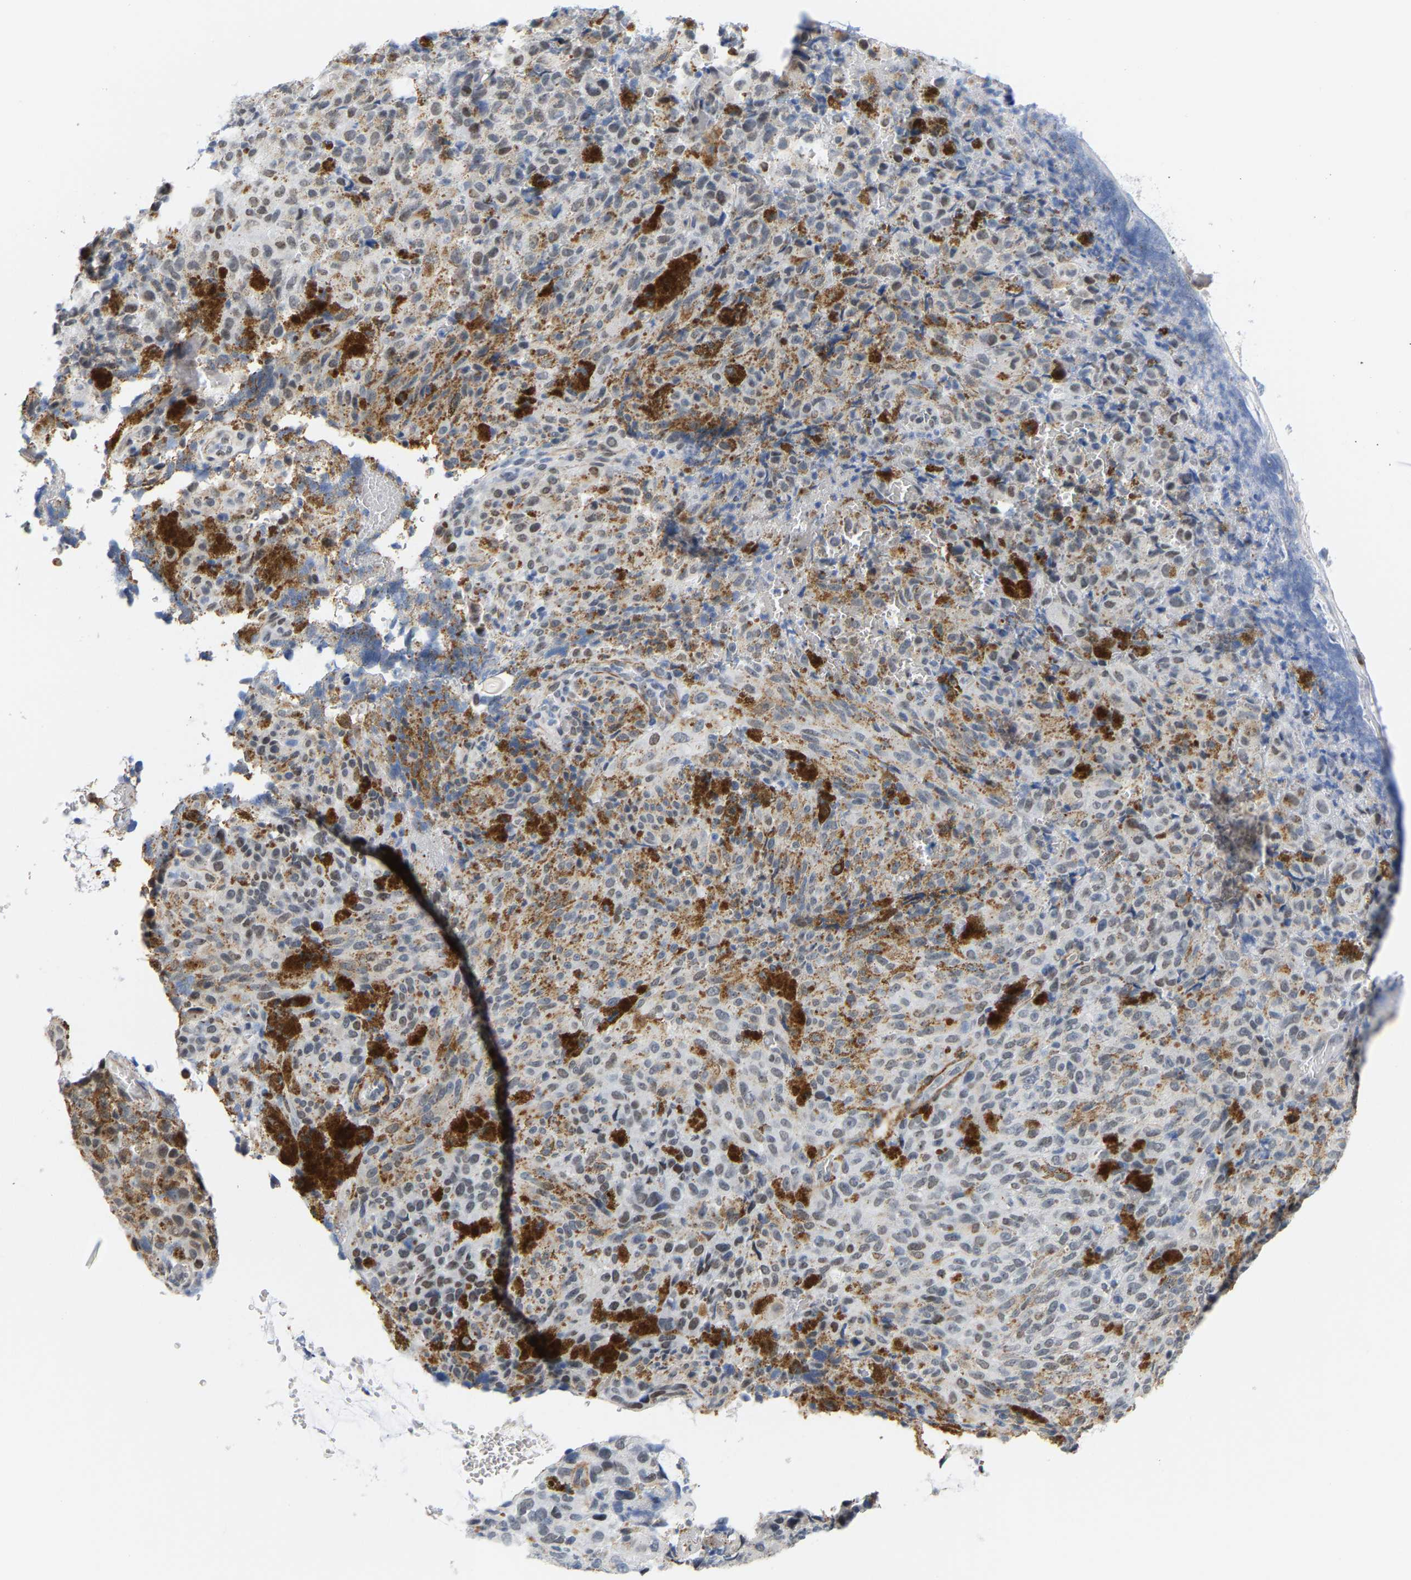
{"staining": {"intensity": "weak", "quantity": "25%-75%", "location": "nuclear"}, "tissue": "melanoma", "cell_type": "Tumor cells", "image_type": "cancer", "snomed": [{"axis": "morphology", "description": "Malignant melanoma, NOS"}, {"axis": "topography", "description": "Rectum"}], "caption": "This histopathology image exhibits immunohistochemistry (IHC) staining of human melanoma, with low weak nuclear staining in about 25%-75% of tumor cells.", "gene": "FAM180A", "patient": {"sex": "female", "age": 81}}